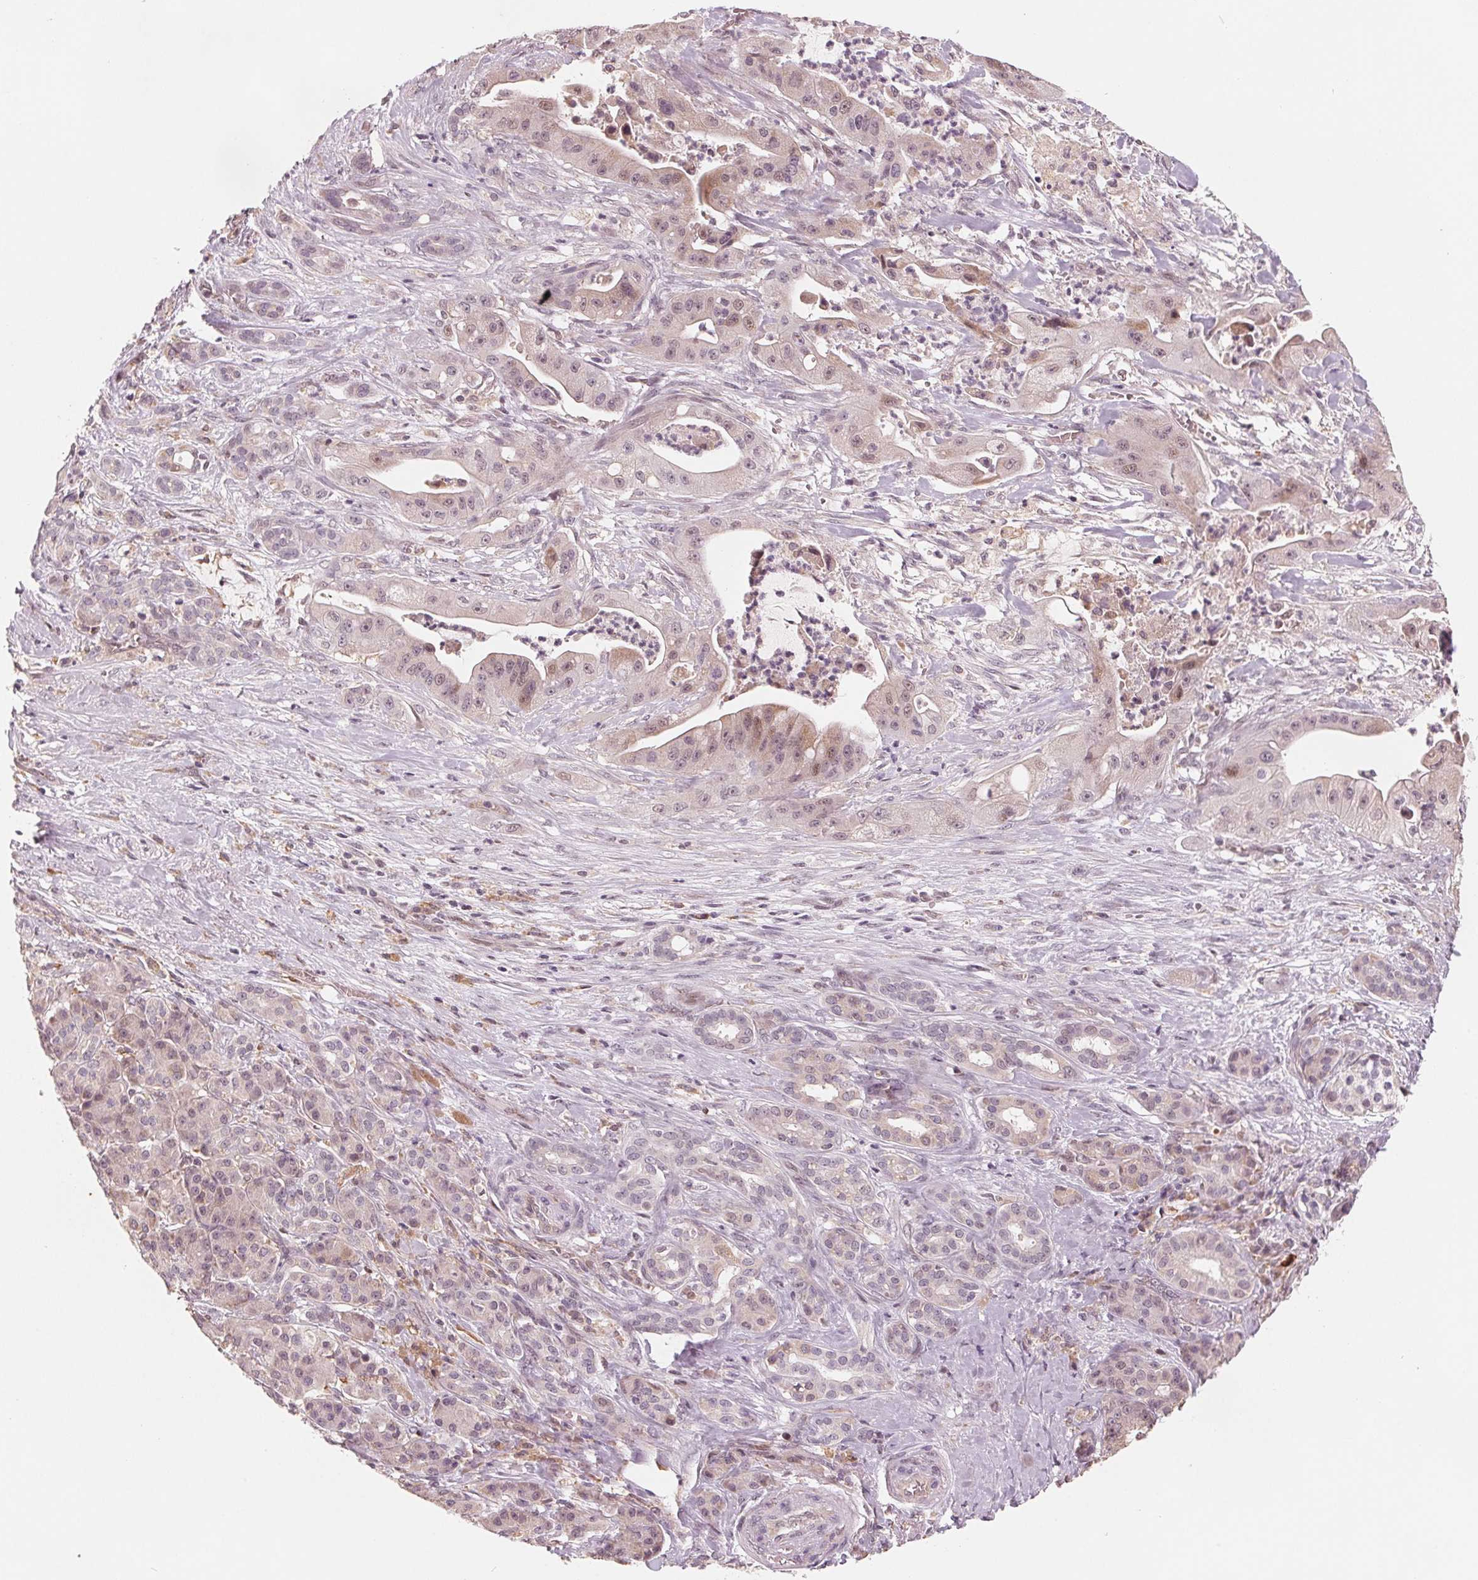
{"staining": {"intensity": "weak", "quantity": "<25%", "location": "cytoplasmic/membranous"}, "tissue": "pancreatic cancer", "cell_type": "Tumor cells", "image_type": "cancer", "snomed": [{"axis": "morphology", "description": "Normal tissue, NOS"}, {"axis": "morphology", "description": "Inflammation, NOS"}, {"axis": "morphology", "description": "Adenocarcinoma, NOS"}, {"axis": "topography", "description": "Pancreas"}], "caption": "This is a micrograph of immunohistochemistry staining of pancreatic cancer (adenocarcinoma), which shows no staining in tumor cells. (Immunohistochemistry, brightfield microscopy, high magnification).", "gene": "IL9R", "patient": {"sex": "male", "age": 57}}